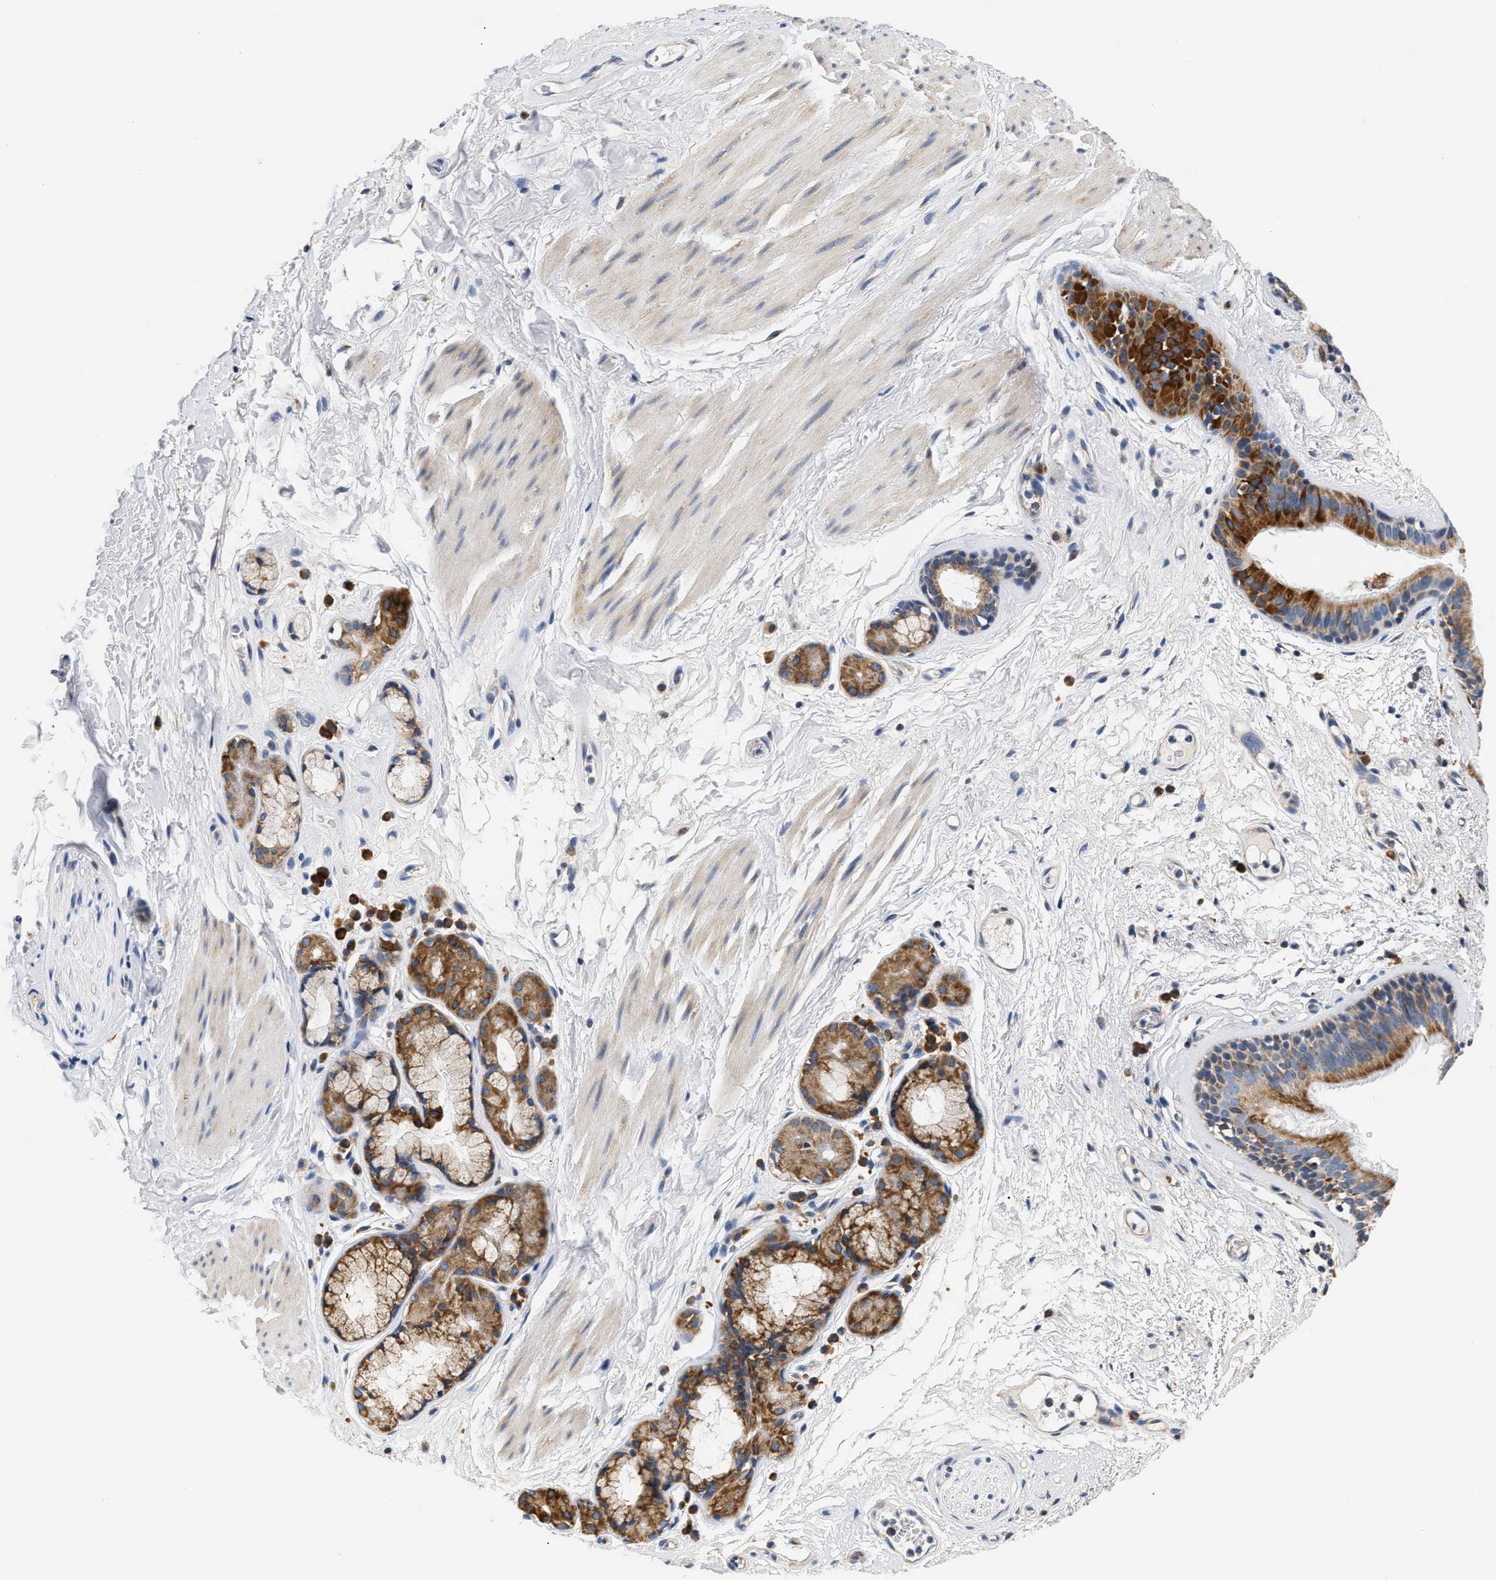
{"staining": {"intensity": "moderate", "quantity": ">75%", "location": "cytoplasmic/membranous"}, "tissue": "bronchus", "cell_type": "Respiratory epithelial cells", "image_type": "normal", "snomed": [{"axis": "morphology", "description": "Normal tissue, NOS"}, {"axis": "topography", "description": "Cartilage tissue"}], "caption": "This histopathology image demonstrates IHC staining of benign human bronchus, with medium moderate cytoplasmic/membranous positivity in about >75% of respiratory epithelial cells.", "gene": "HDHD3", "patient": {"sex": "female", "age": 63}}